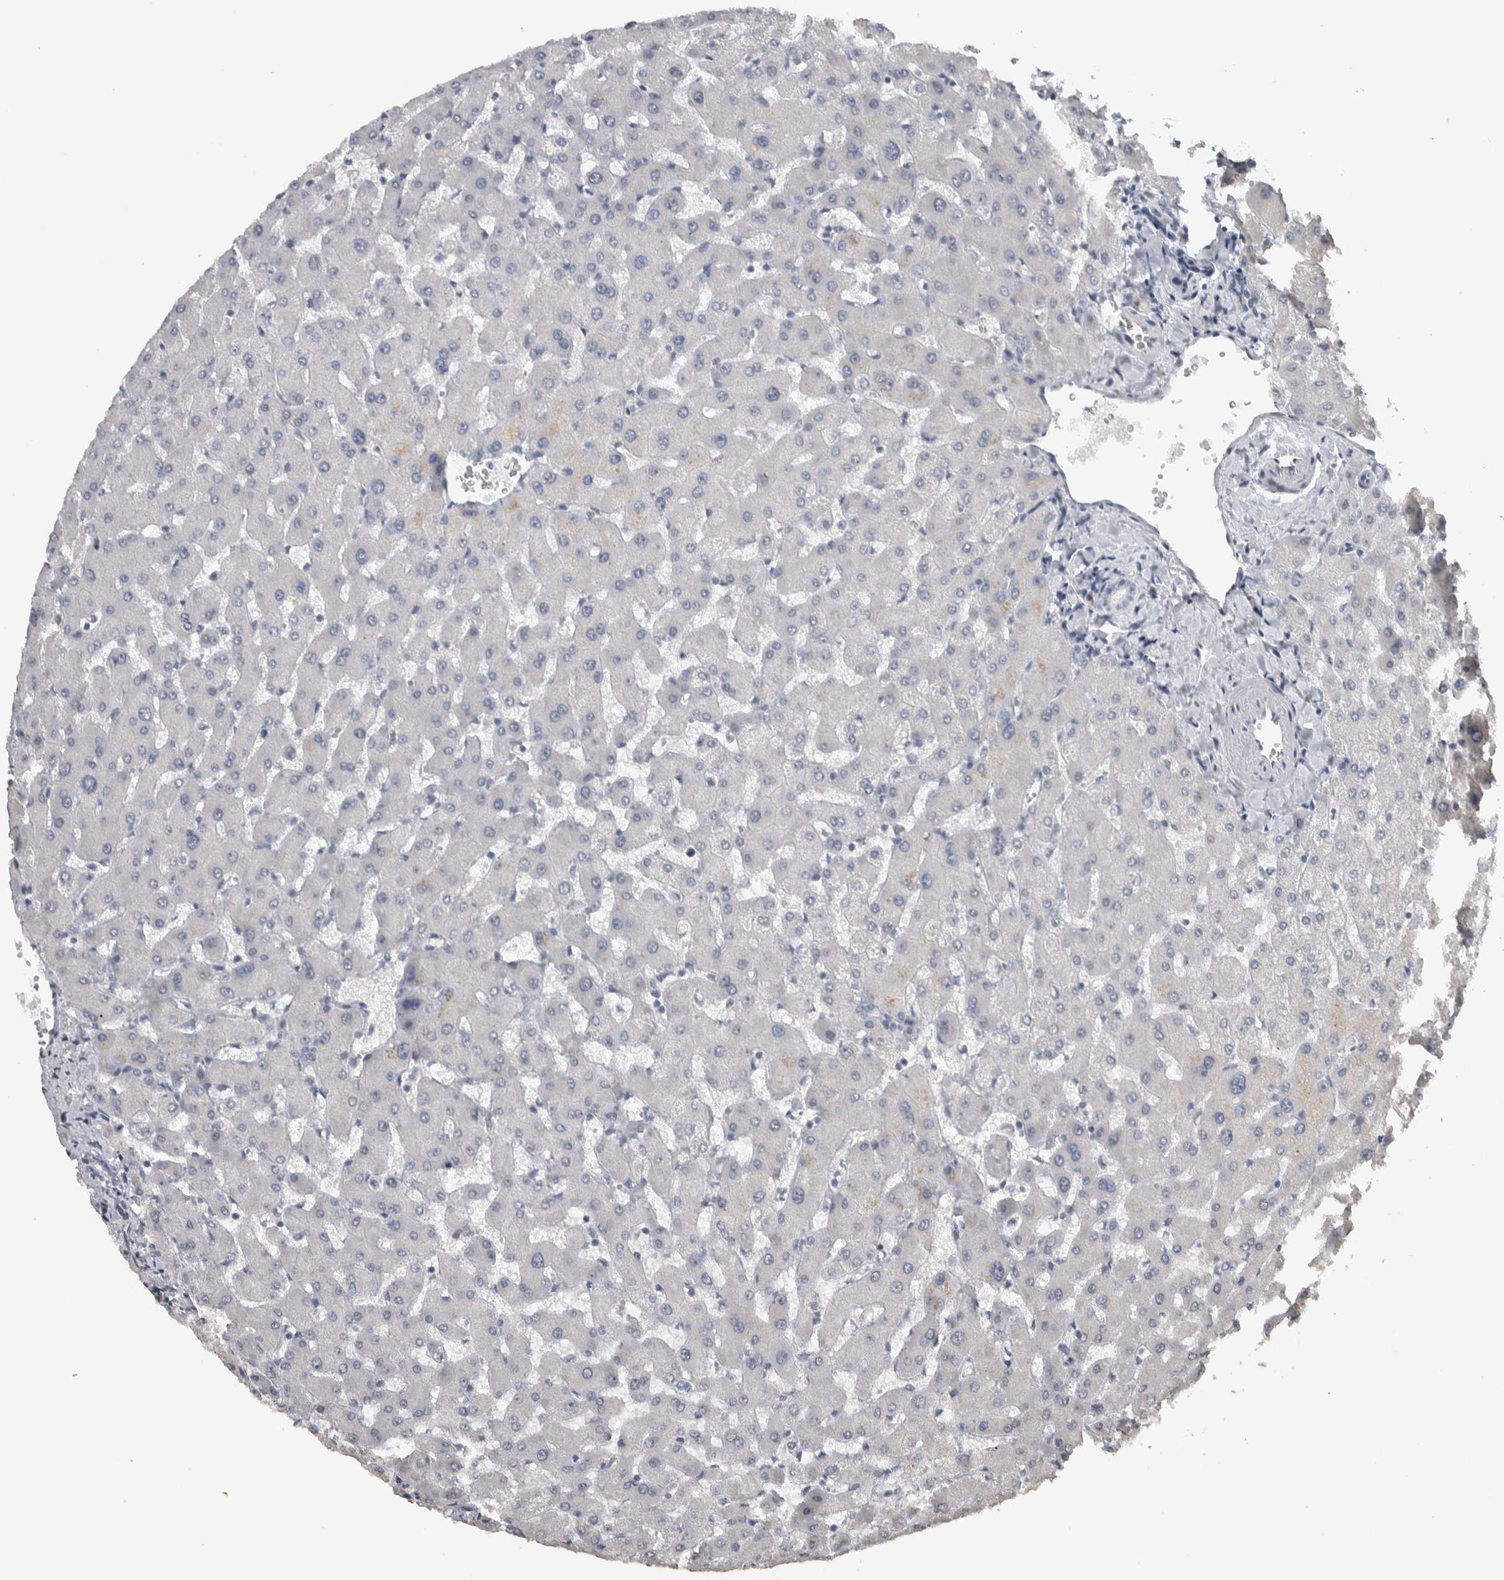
{"staining": {"intensity": "negative", "quantity": "none", "location": "none"}, "tissue": "liver", "cell_type": "Cholangiocytes", "image_type": "normal", "snomed": [{"axis": "morphology", "description": "Normal tissue, NOS"}, {"axis": "topography", "description": "Liver"}], "caption": "Immunohistochemistry (IHC) image of normal human liver stained for a protein (brown), which shows no staining in cholangiocytes. (DAB immunohistochemistry (IHC) with hematoxylin counter stain).", "gene": "NECAB1", "patient": {"sex": "female", "age": 63}}